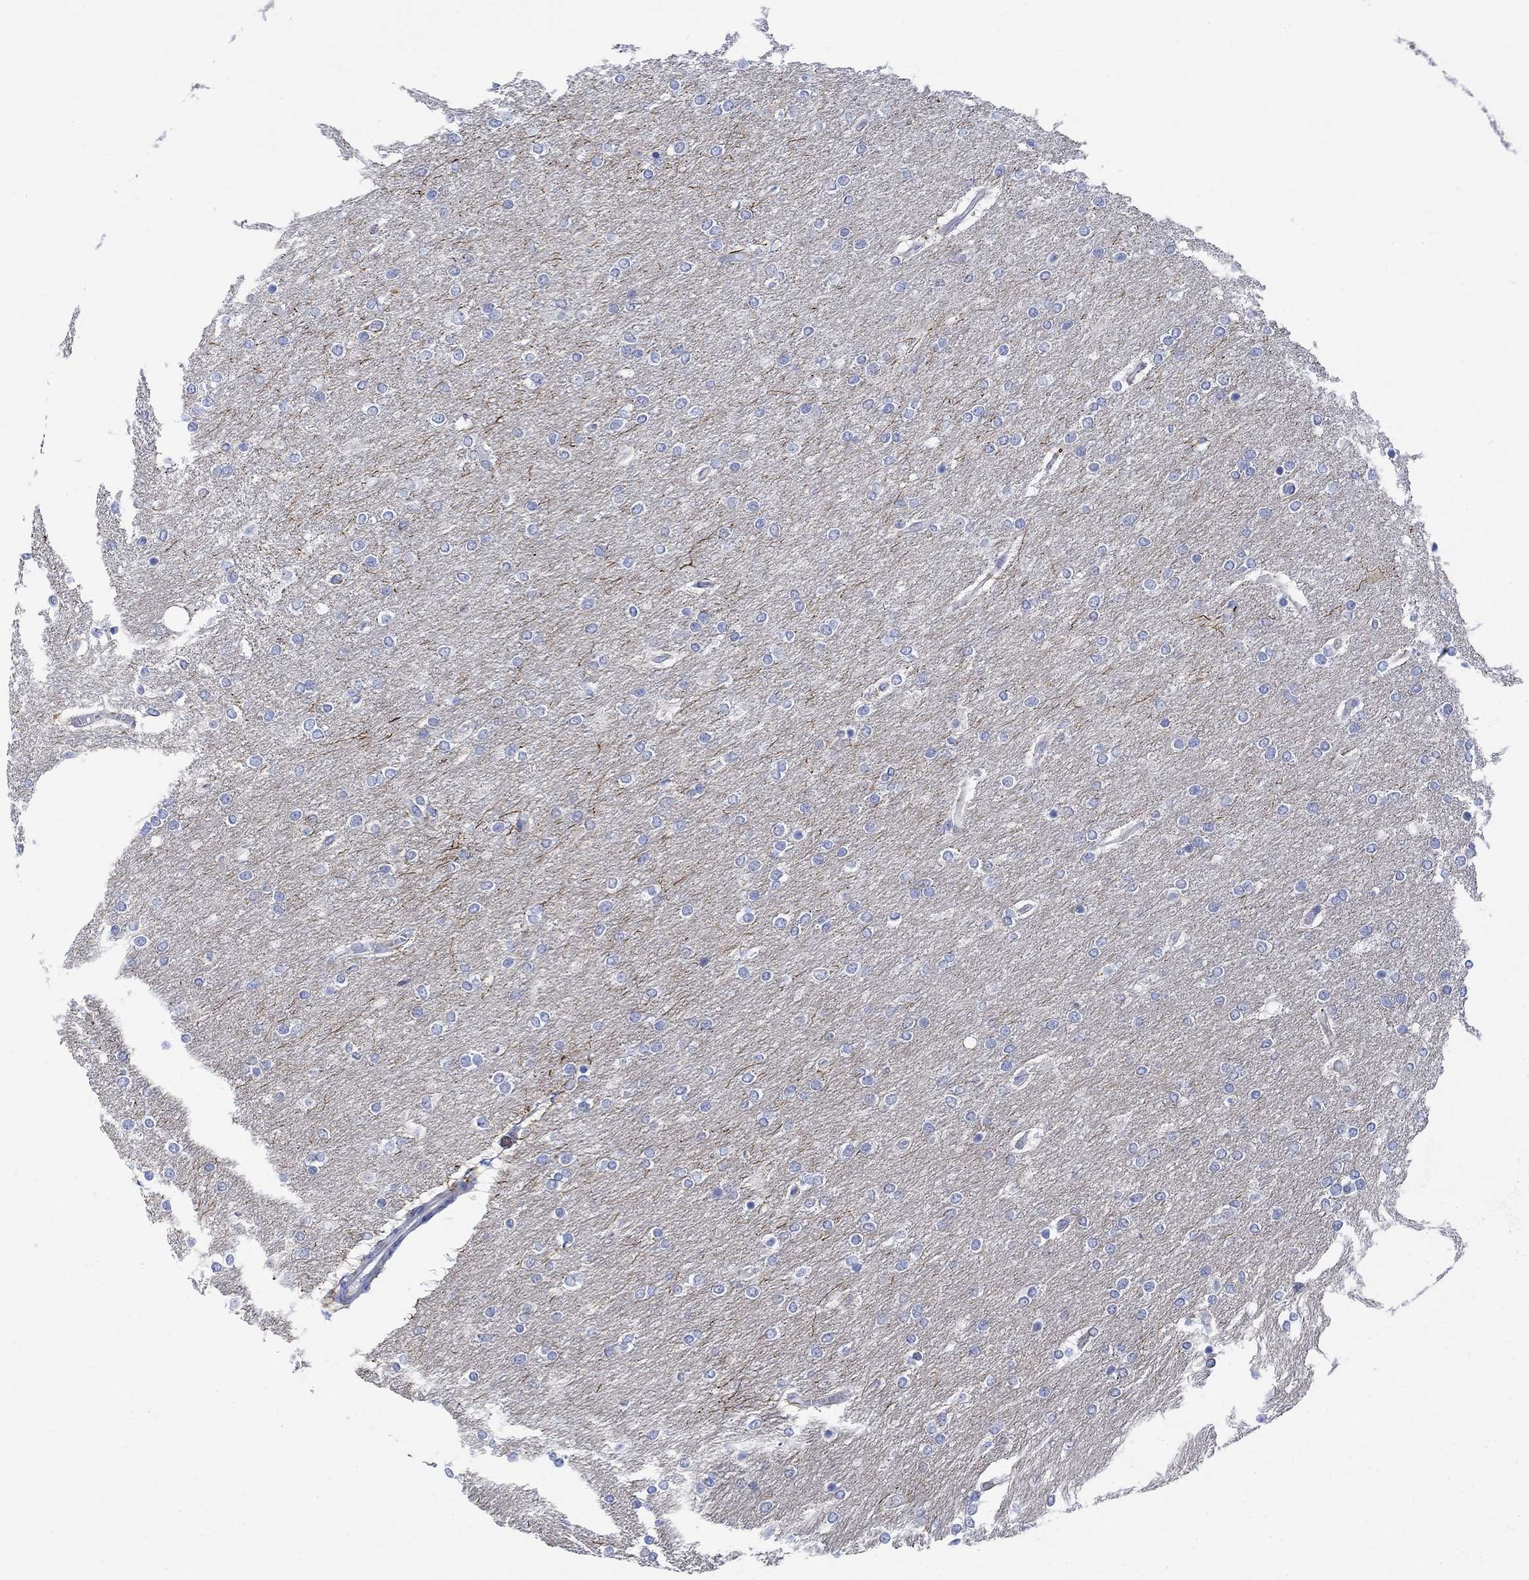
{"staining": {"intensity": "negative", "quantity": "none", "location": "none"}, "tissue": "glioma", "cell_type": "Tumor cells", "image_type": "cancer", "snomed": [{"axis": "morphology", "description": "Glioma, malignant, High grade"}, {"axis": "topography", "description": "Brain"}], "caption": "There is no significant positivity in tumor cells of malignant high-grade glioma.", "gene": "ARSK", "patient": {"sex": "female", "age": 61}}